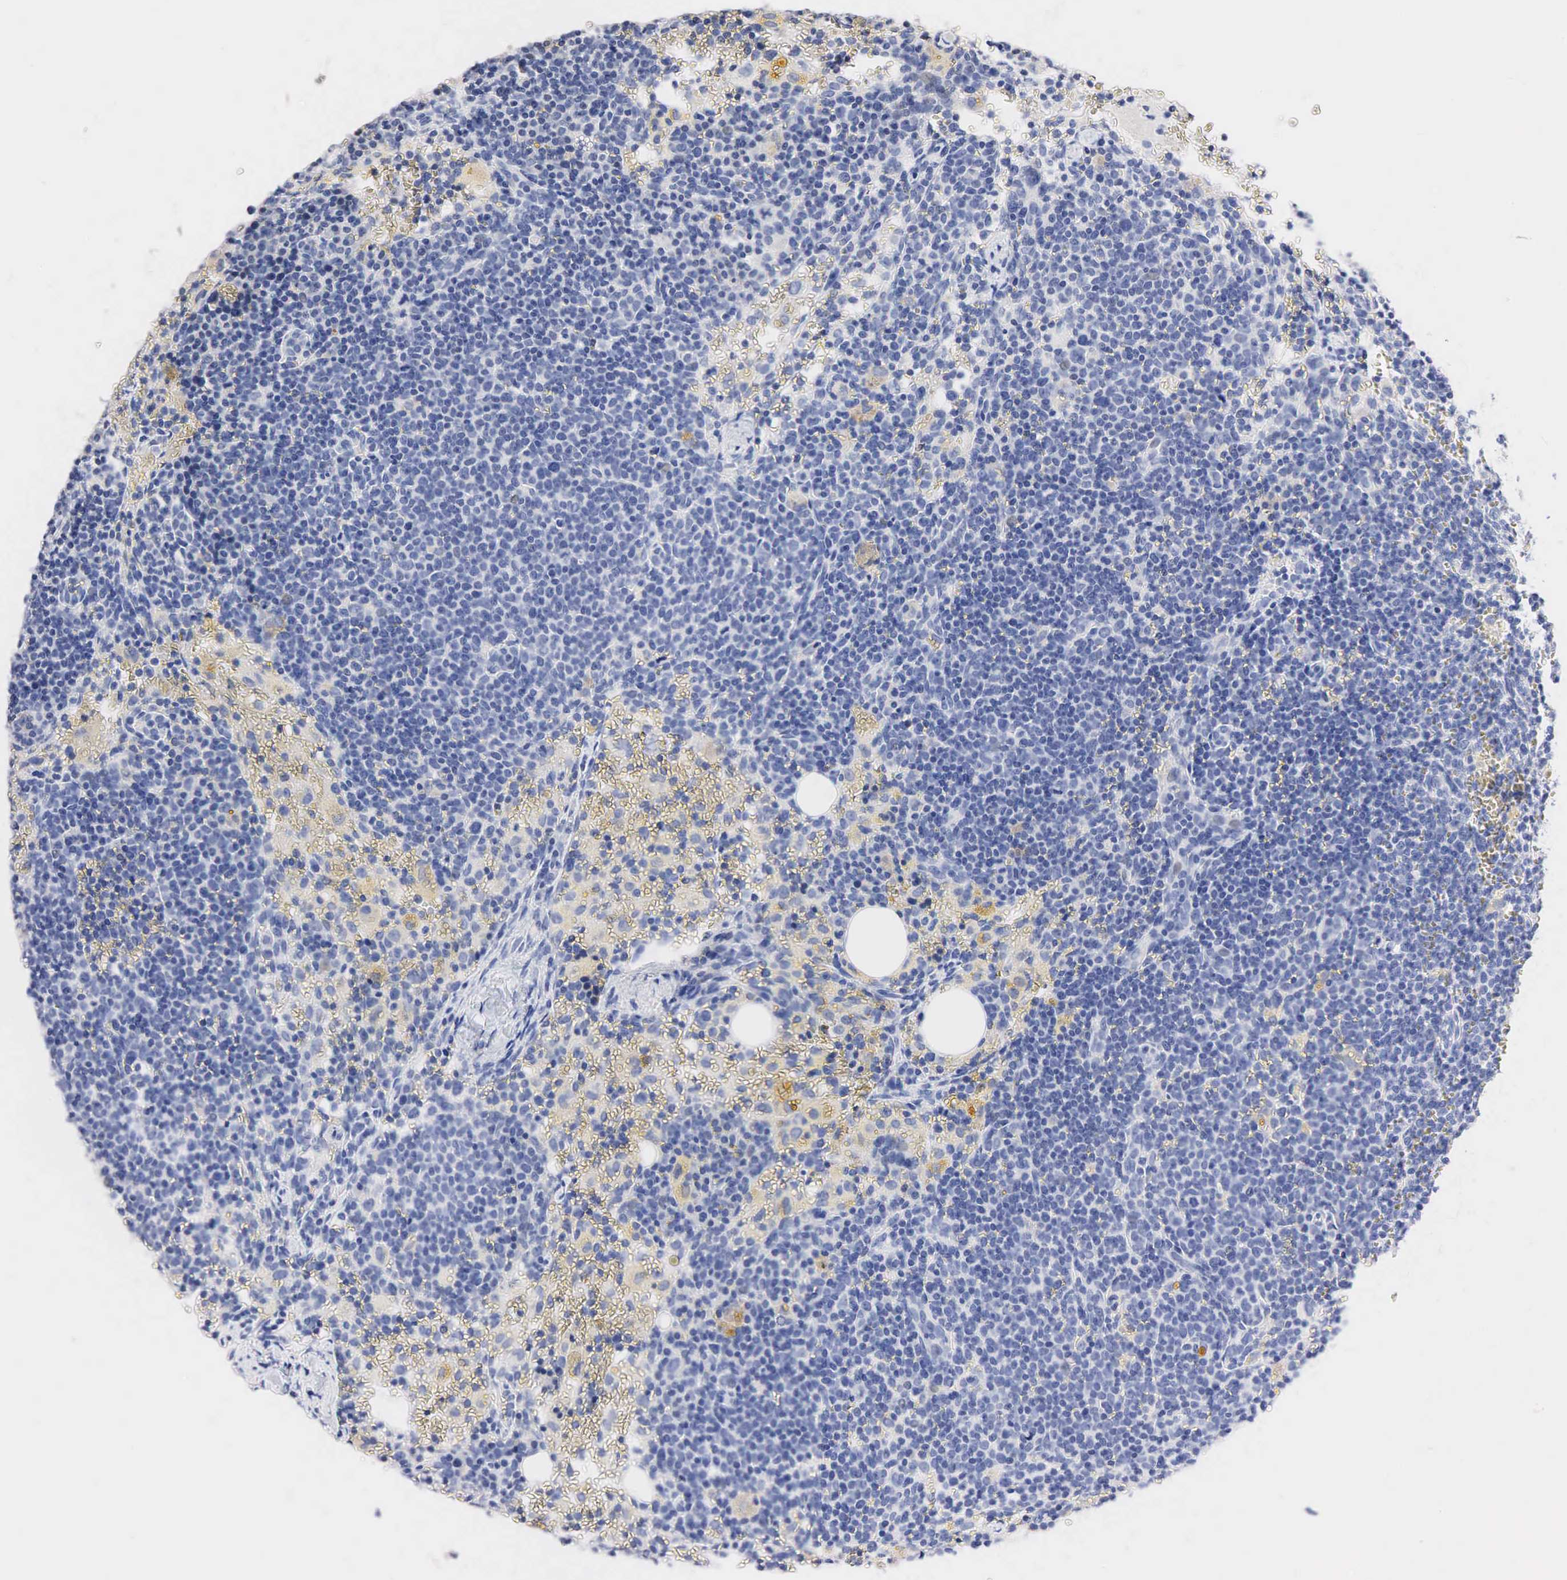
{"staining": {"intensity": "negative", "quantity": "none", "location": "none"}, "tissue": "lymphoma", "cell_type": "Tumor cells", "image_type": "cancer", "snomed": [{"axis": "morphology", "description": "Malignant lymphoma, non-Hodgkin's type, High grade"}, {"axis": "topography", "description": "Lymph node"}], "caption": "A histopathology image of high-grade malignant lymphoma, non-Hodgkin's type stained for a protein displays no brown staining in tumor cells. (DAB immunohistochemistry (IHC), high magnification).", "gene": "SST", "patient": {"sex": "female", "age": 76}}